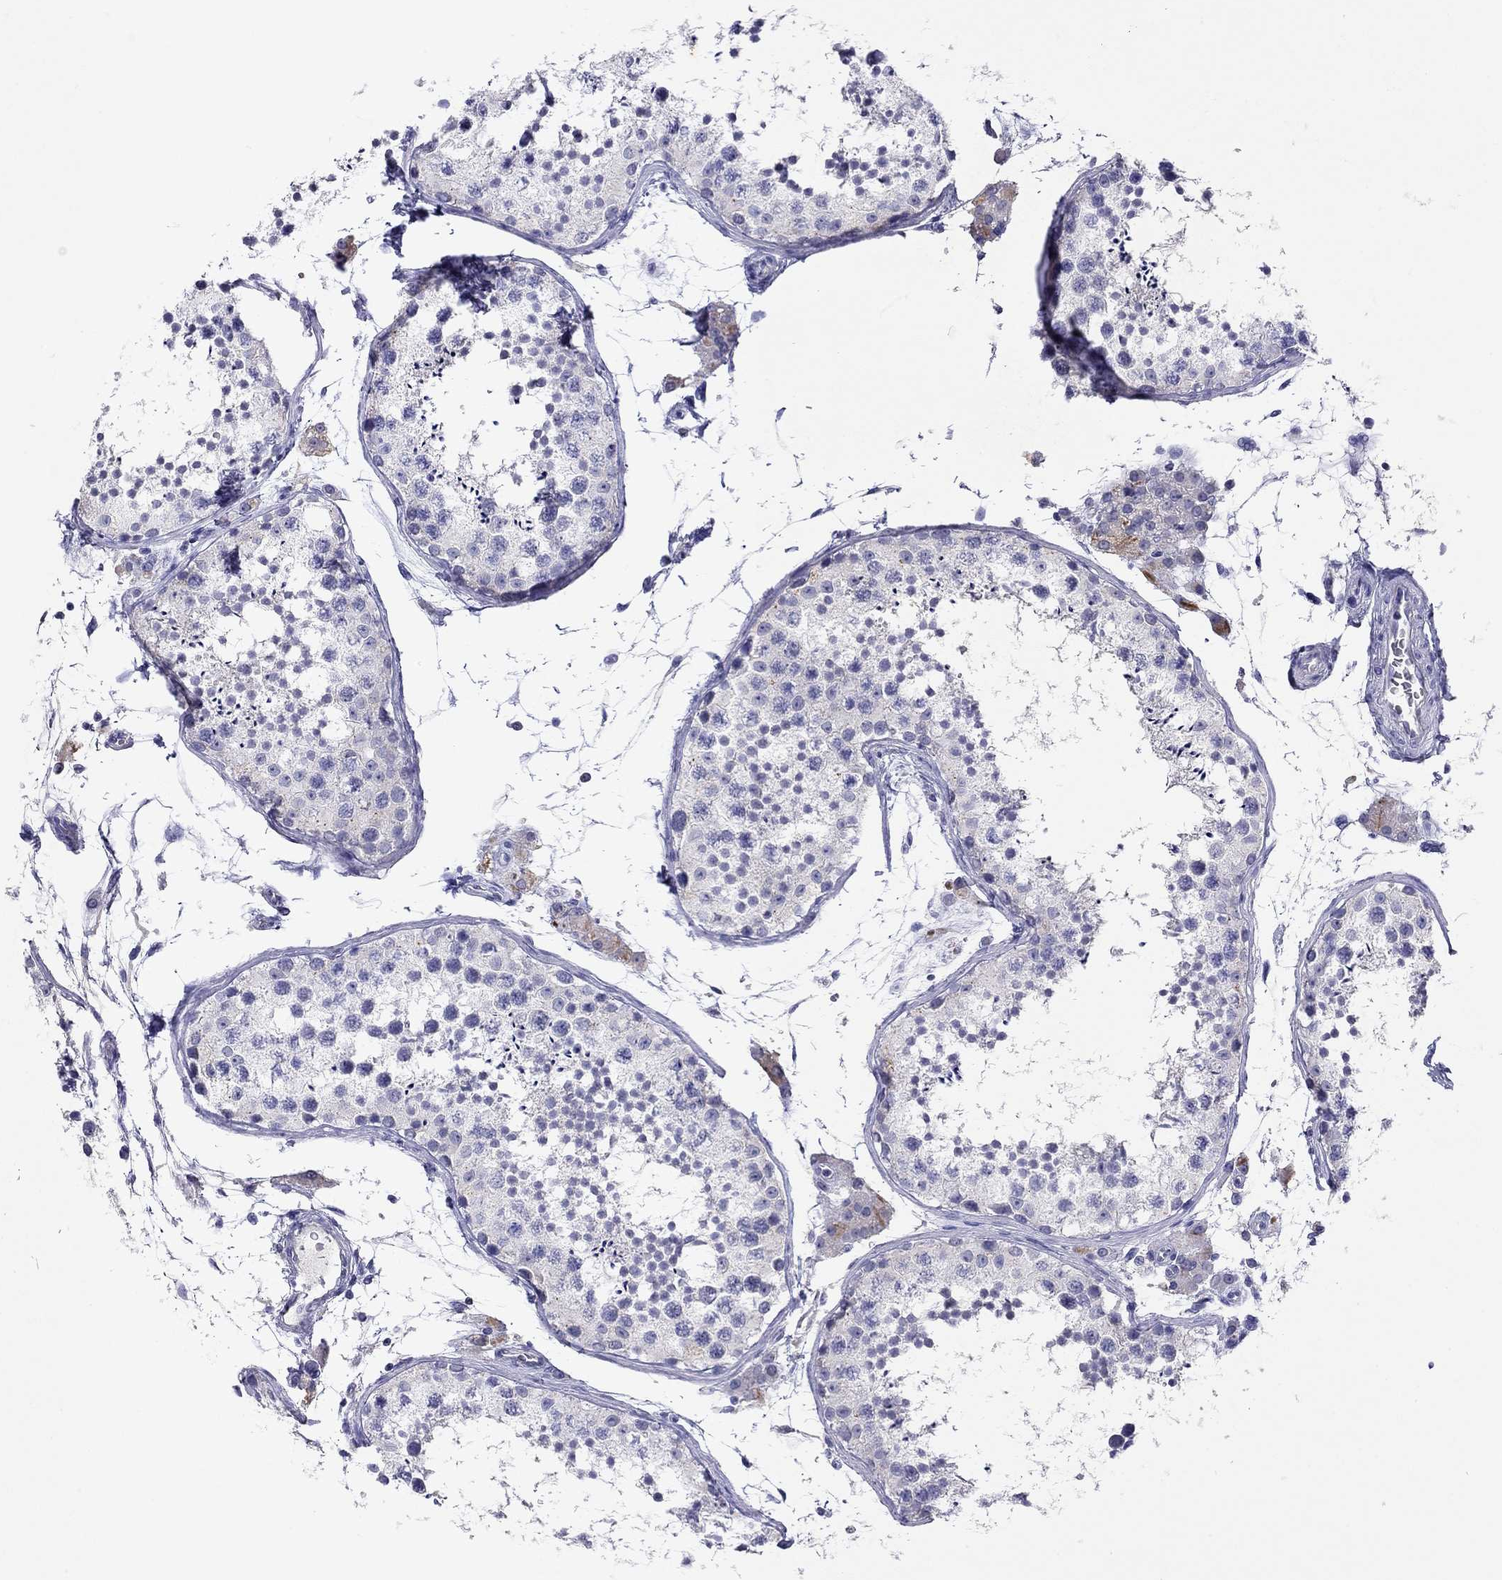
{"staining": {"intensity": "negative", "quantity": "none", "location": "none"}, "tissue": "testis", "cell_type": "Cells in seminiferous ducts", "image_type": "normal", "snomed": [{"axis": "morphology", "description": "Normal tissue, NOS"}, {"axis": "topography", "description": "Testis"}], "caption": "Cells in seminiferous ducts show no significant expression in benign testis. (DAB immunohistochemistry with hematoxylin counter stain).", "gene": "CAPNS2", "patient": {"sex": "male", "age": 41}}